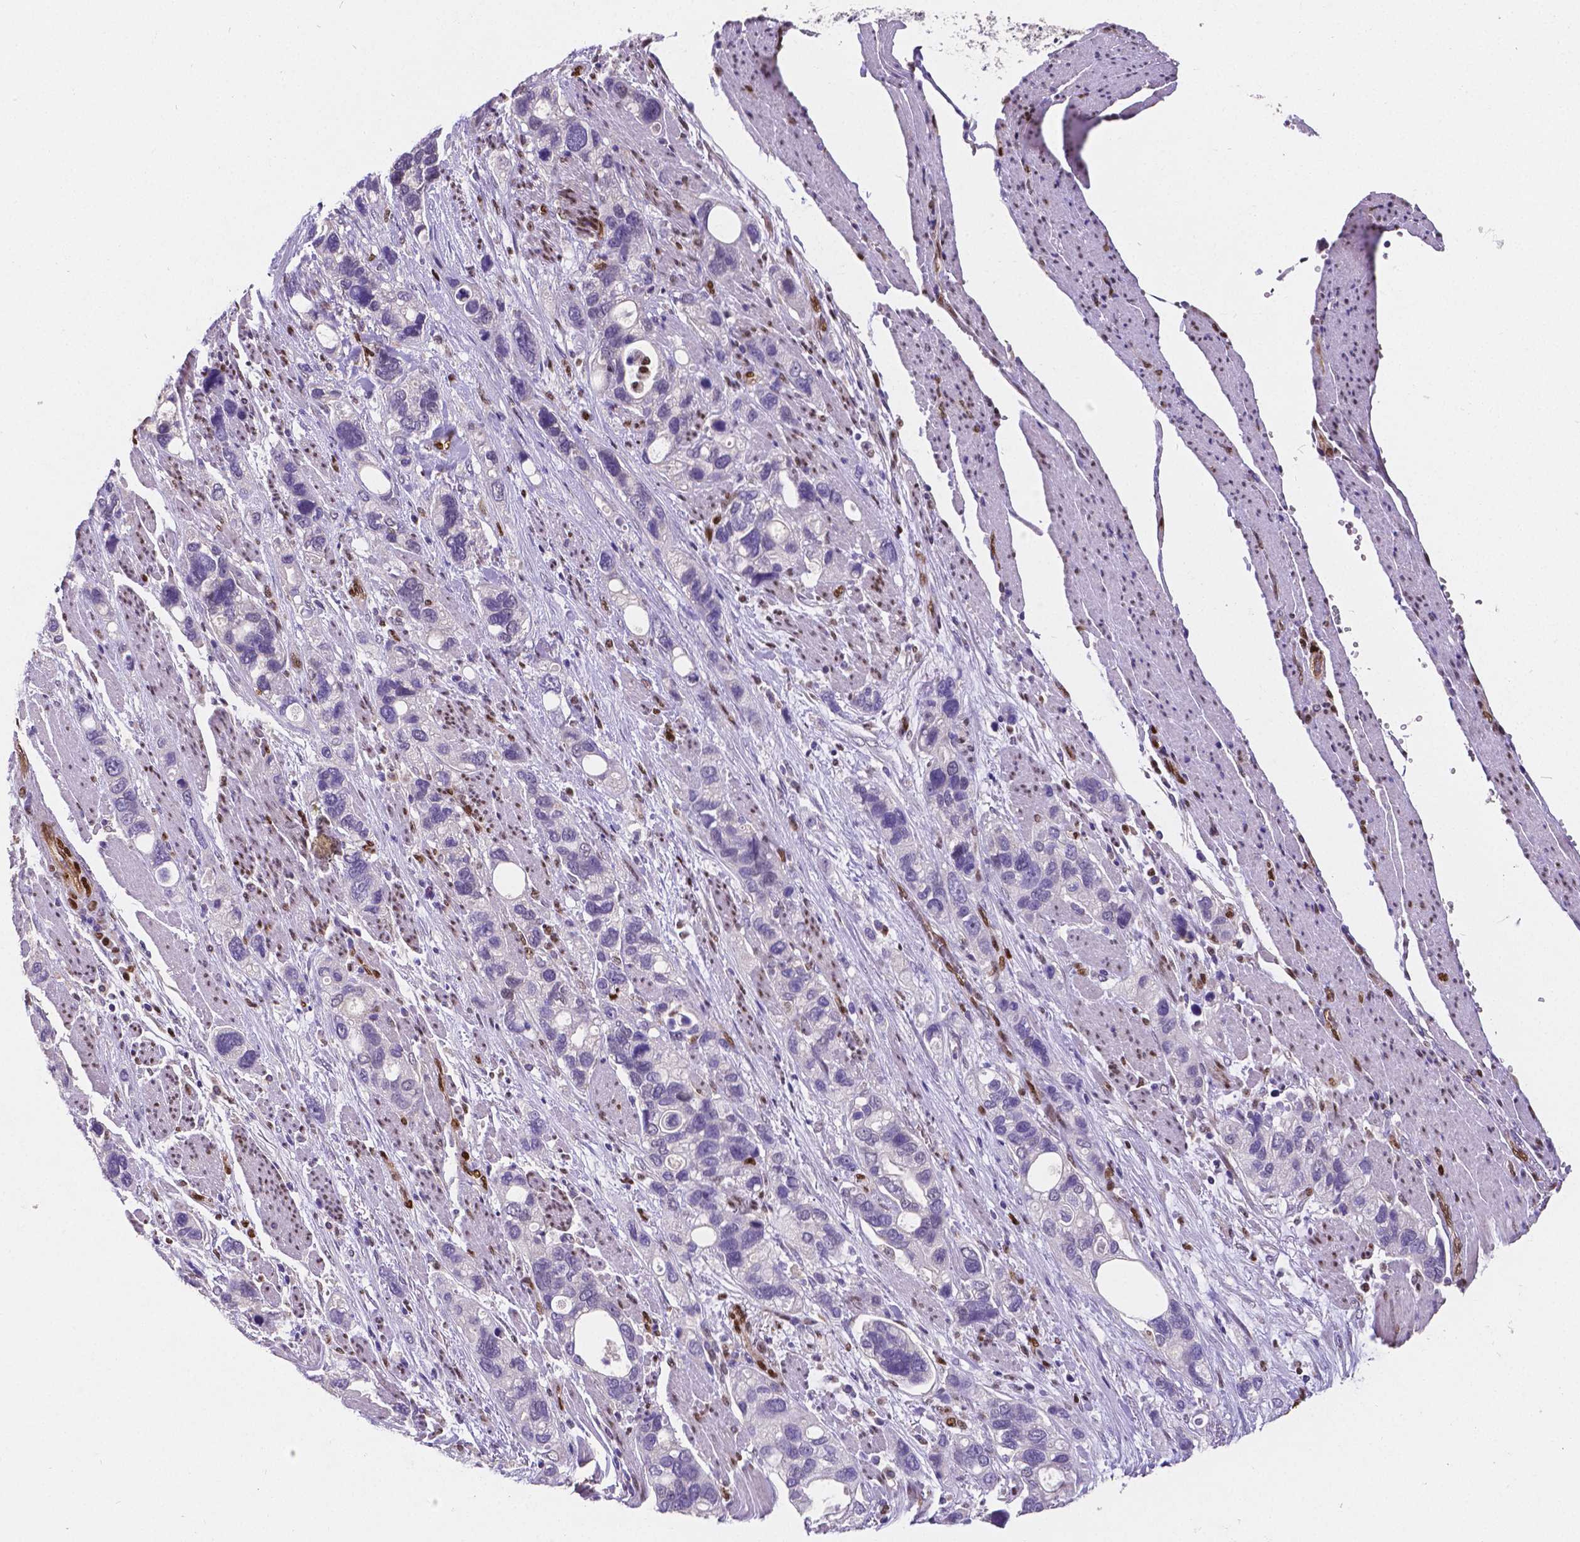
{"staining": {"intensity": "negative", "quantity": "none", "location": "none"}, "tissue": "stomach cancer", "cell_type": "Tumor cells", "image_type": "cancer", "snomed": [{"axis": "morphology", "description": "Adenocarcinoma, NOS"}, {"axis": "topography", "description": "Stomach, upper"}], "caption": "The immunohistochemistry (IHC) image has no significant expression in tumor cells of stomach adenocarcinoma tissue.", "gene": "MEF2C", "patient": {"sex": "female", "age": 81}}